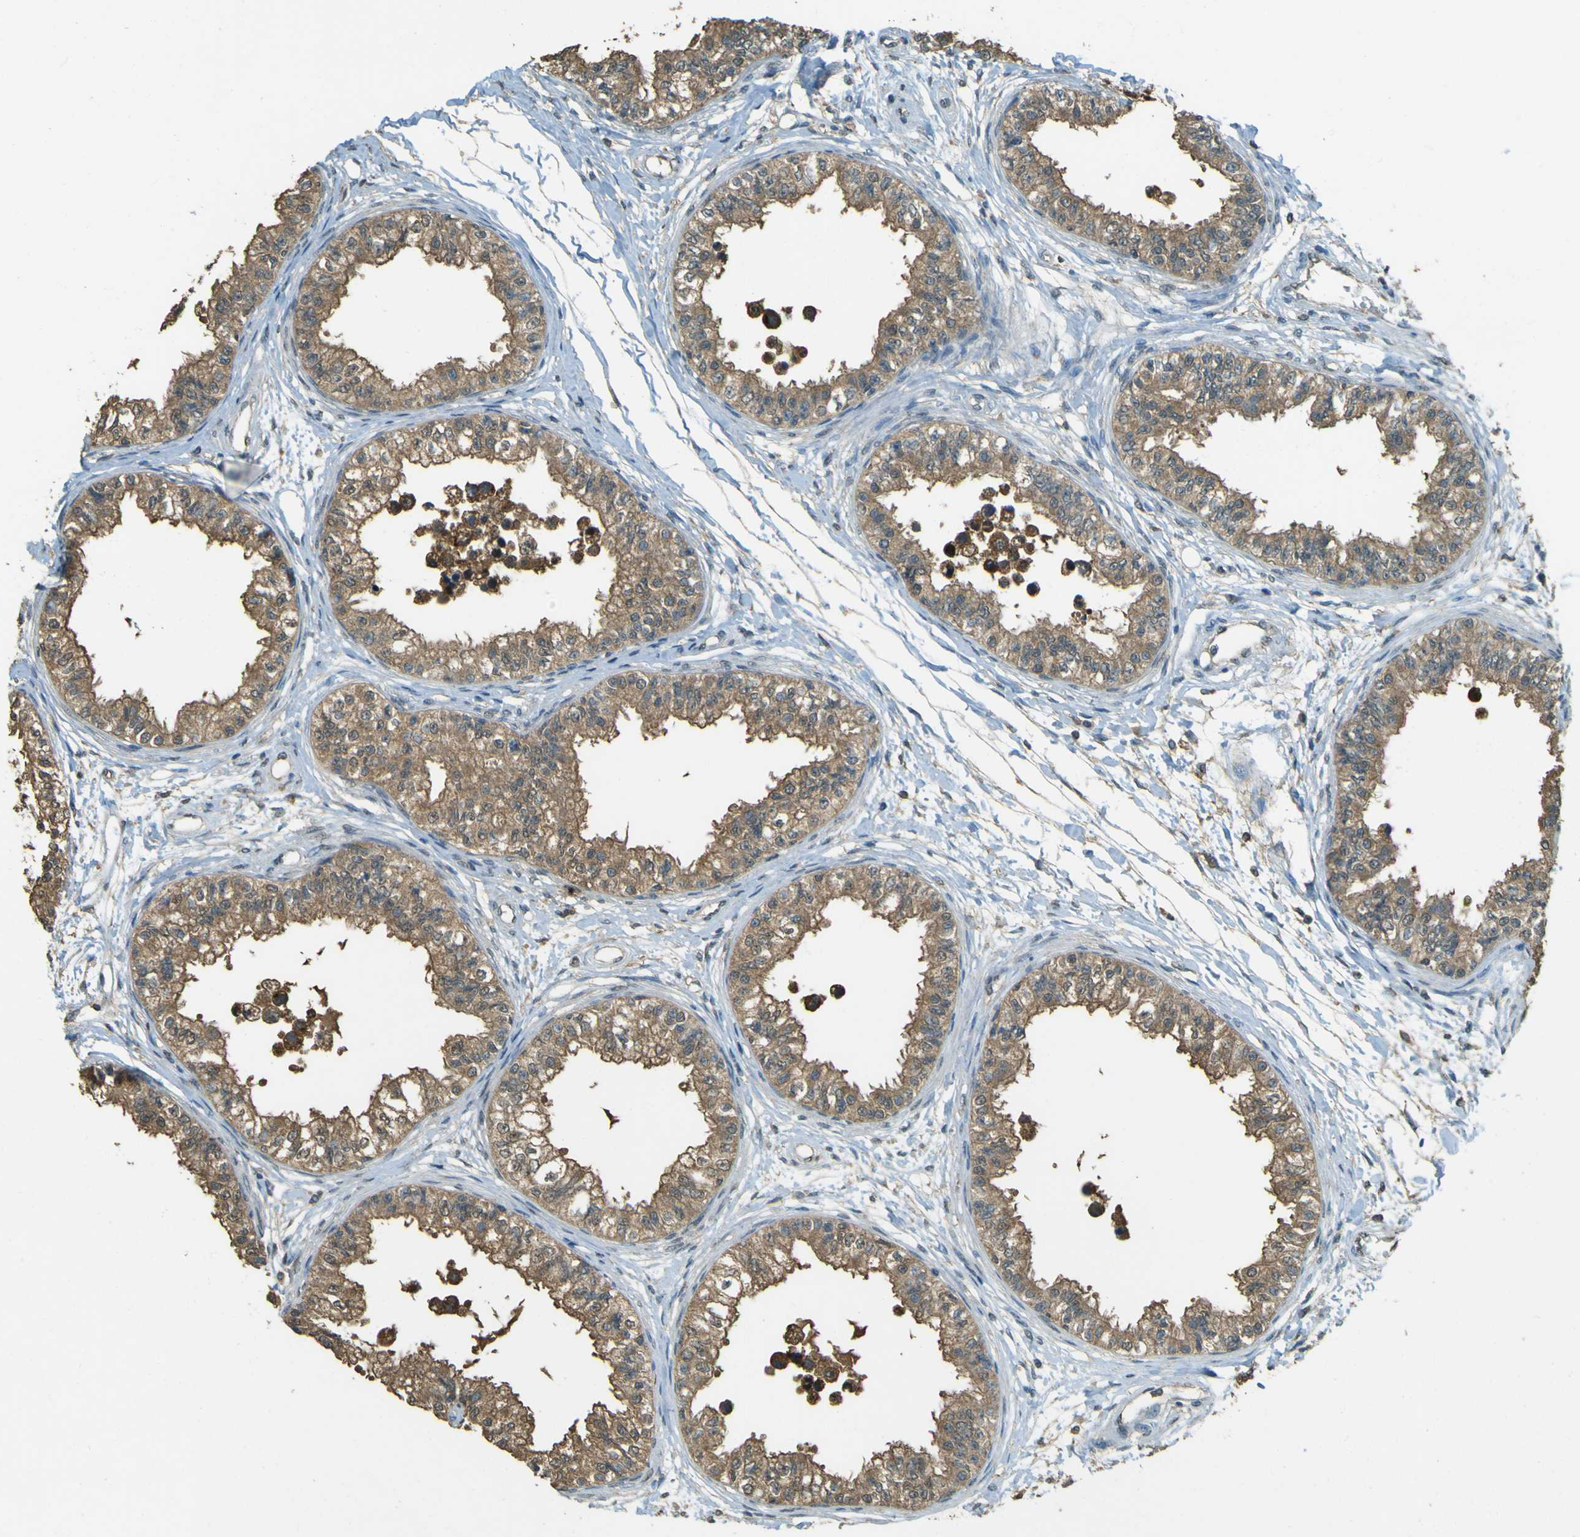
{"staining": {"intensity": "strong", "quantity": ">75%", "location": "cytoplasmic/membranous"}, "tissue": "epididymis", "cell_type": "Glandular cells", "image_type": "normal", "snomed": [{"axis": "morphology", "description": "Normal tissue, NOS"}, {"axis": "morphology", "description": "Adenocarcinoma, metastatic, NOS"}, {"axis": "topography", "description": "Testis"}, {"axis": "topography", "description": "Epididymis"}], "caption": "Immunohistochemical staining of benign epididymis exhibits >75% levels of strong cytoplasmic/membranous protein staining in about >75% of glandular cells. The staining is performed using DAB (3,3'-diaminobenzidine) brown chromogen to label protein expression. The nuclei are counter-stained blue using hematoxylin.", "gene": "GOLGA1", "patient": {"sex": "male", "age": 26}}